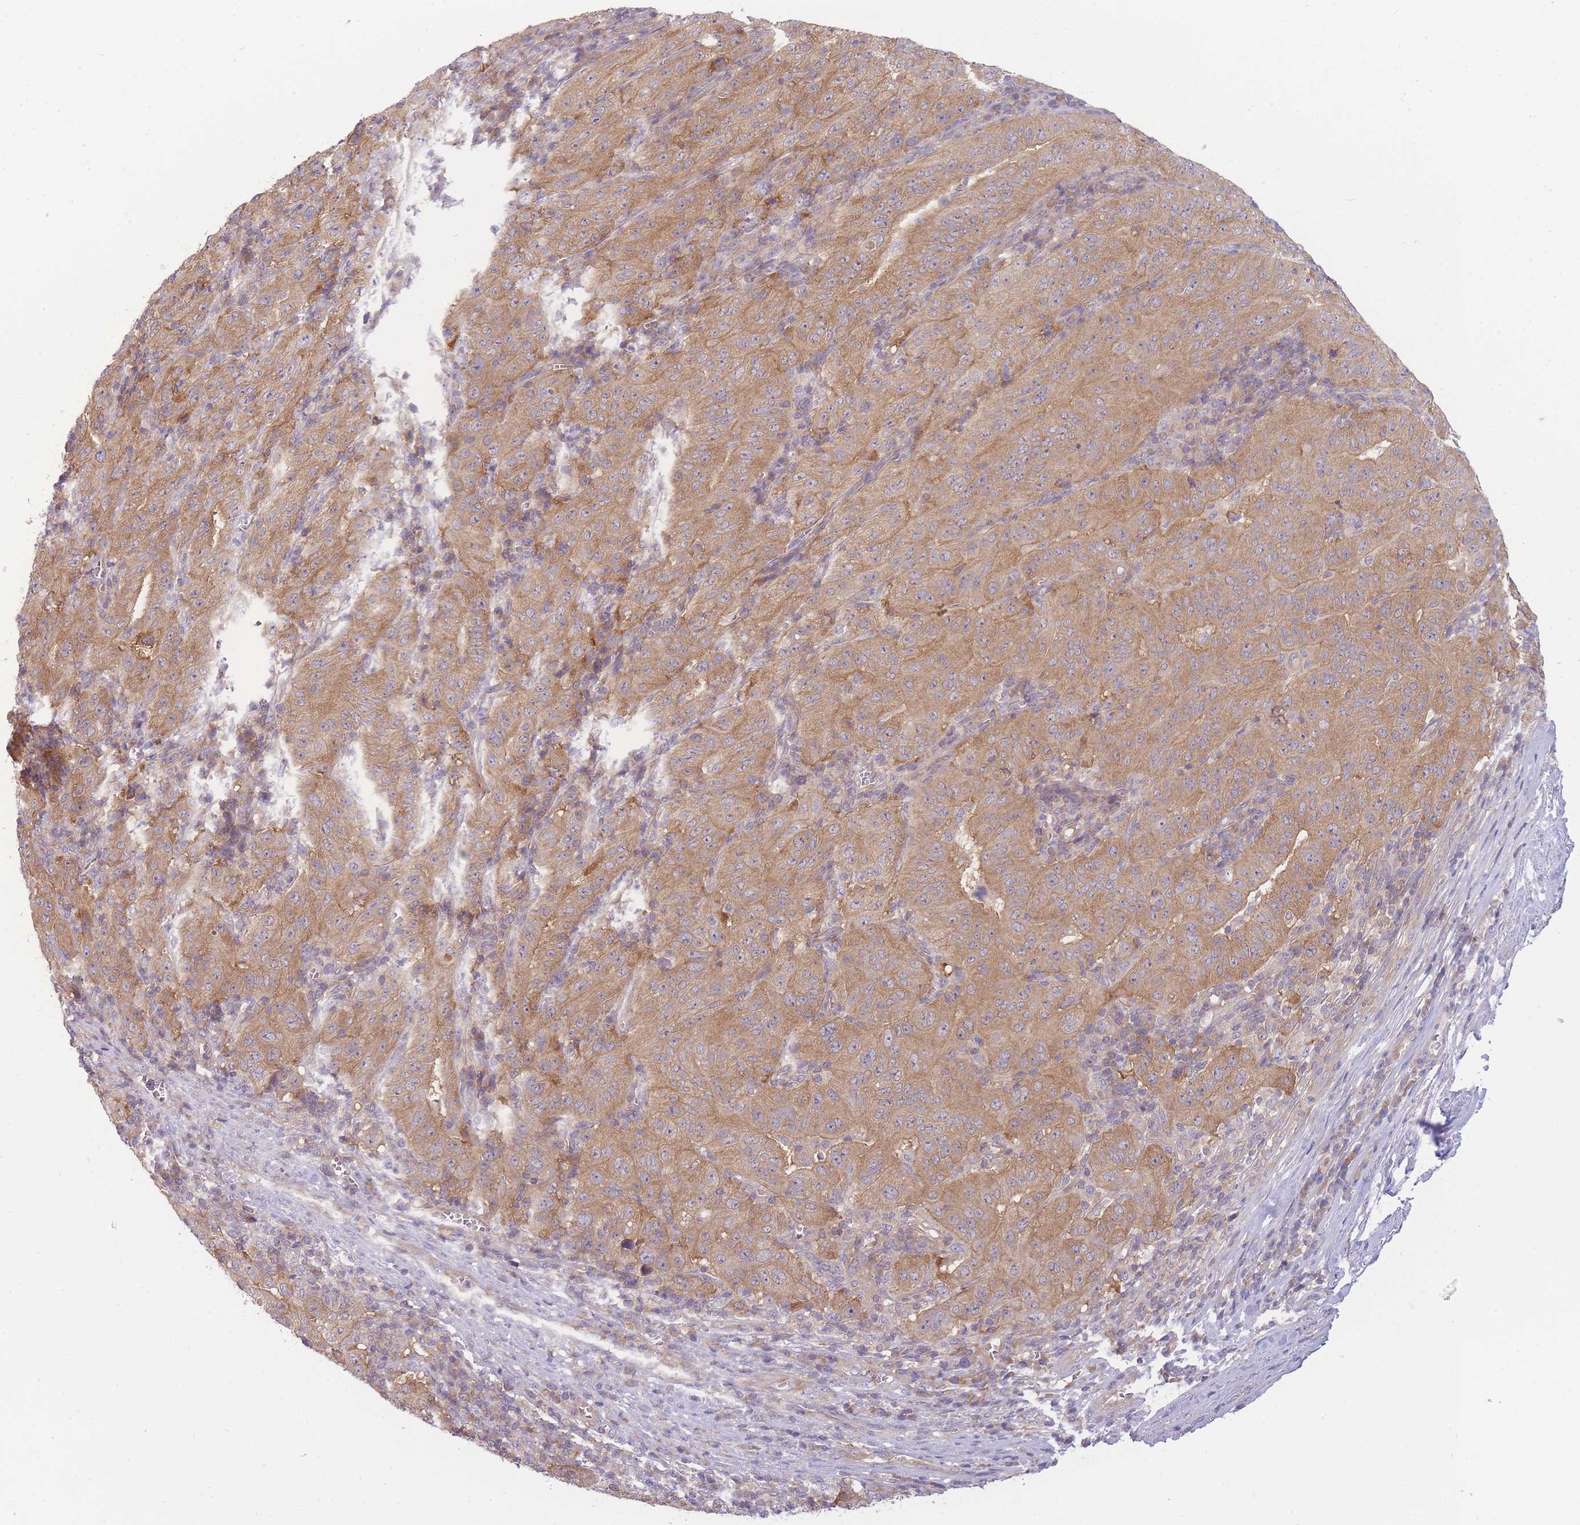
{"staining": {"intensity": "moderate", "quantity": ">75%", "location": "cytoplasmic/membranous"}, "tissue": "pancreatic cancer", "cell_type": "Tumor cells", "image_type": "cancer", "snomed": [{"axis": "morphology", "description": "Adenocarcinoma, NOS"}, {"axis": "topography", "description": "Pancreas"}], "caption": "Immunohistochemical staining of pancreatic adenocarcinoma displays medium levels of moderate cytoplasmic/membranous protein staining in about >75% of tumor cells. (brown staining indicates protein expression, while blue staining denotes nuclei).", "gene": "PFDN6", "patient": {"sex": "male", "age": 63}}